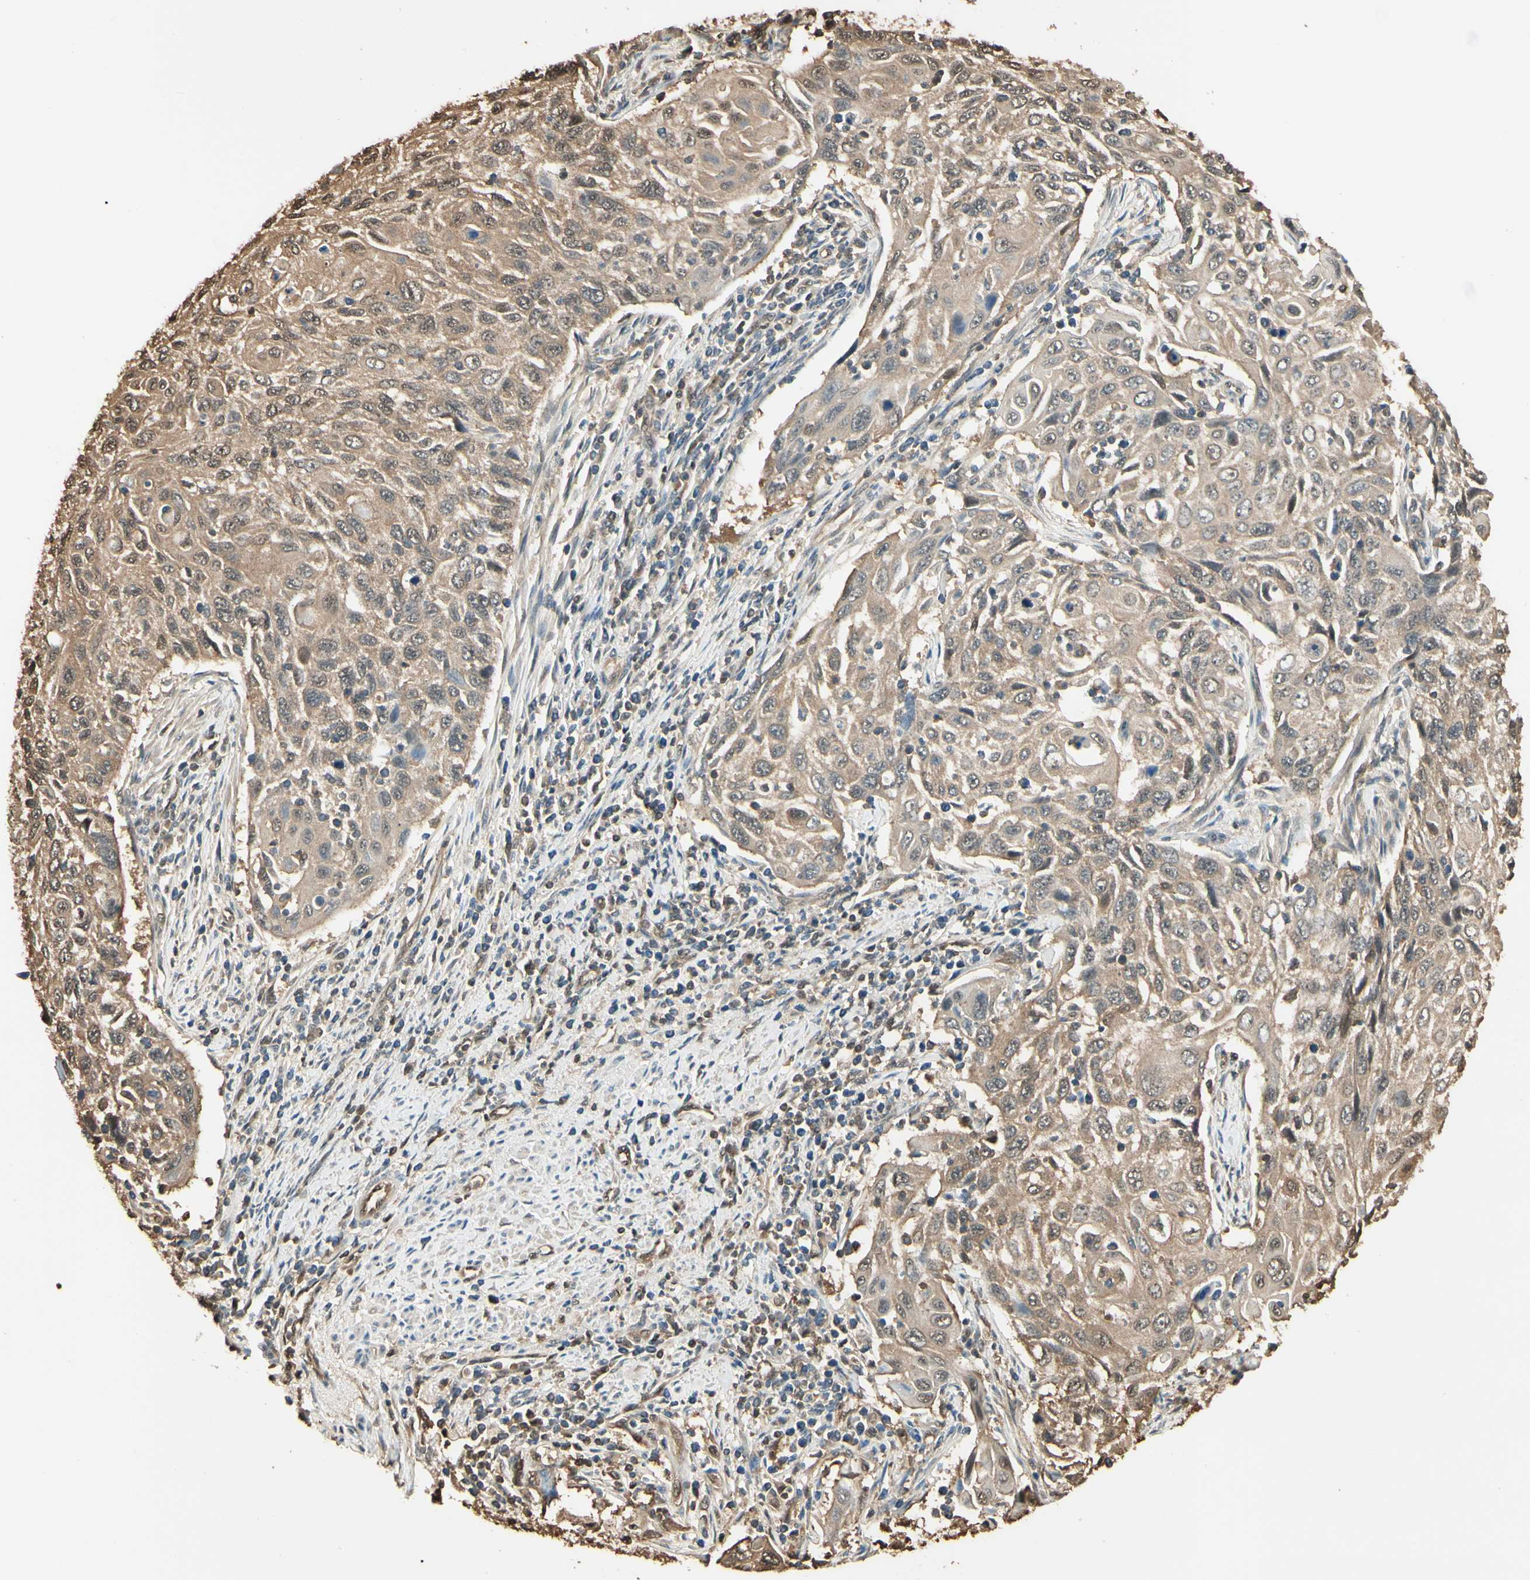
{"staining": {"intensity": "weak", "quantity": ">75%", "location": "cytoplasmic/membranous"}, "tissue": "cervical cancer", "cell_type": "Tumor cells", "image_type": "cancer", "snomed": [{"axis": "morphology", "description": "Squamous cell carcinoma, NOS"}, {"axis": "topography", "description": "Cervix"}], "caption": "Immunohistochemistry (IHC) photomicrograph of cervical cancer stained for a protein (brown), which reveals low levels of weak cytoplasmic/membranous positivity in about >75% of tumor cells.", "gene": "YWHAE", "patient": {"sex": "female", "age": 70}}